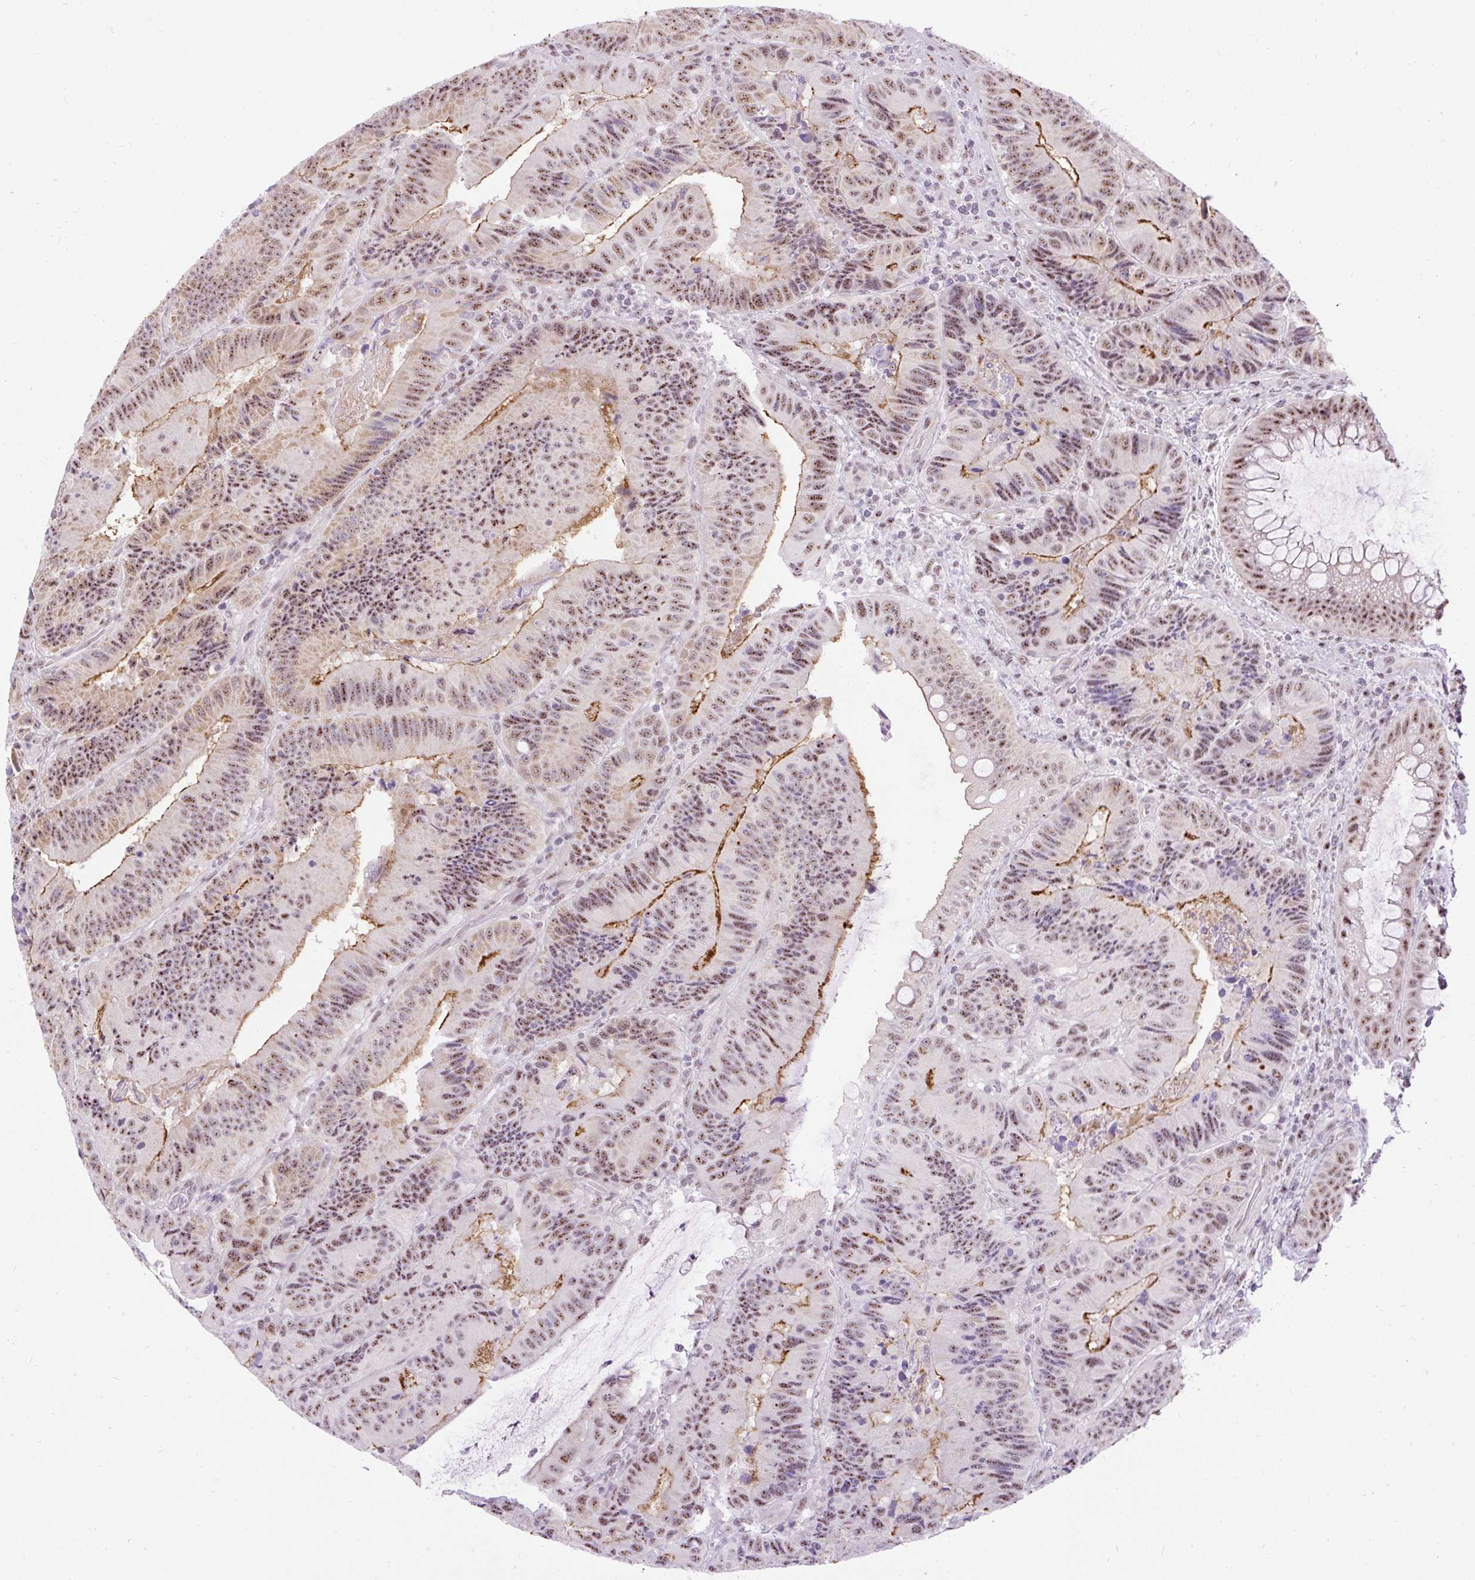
{"staining": {"intensity": "moderate", "quantity": ">75%", "location": "cytoplasmic/membranous,nuclear"}, "tissue": "colorectal cancer", "cell_type": "Tumor cells", "image_type": "cancer", "snomed": [{"axis": "morphology", "description": "Adenocarcinoma, NOS"}, {"axis": "topography", "description": "Colon"}], "caption": "Colorectal cancer (adenocarcinoma) stained with a protein marker shows moderate staining in tumor cells.", "gene": "SMC5", "patient": {"sex": "female", "age": 86}}